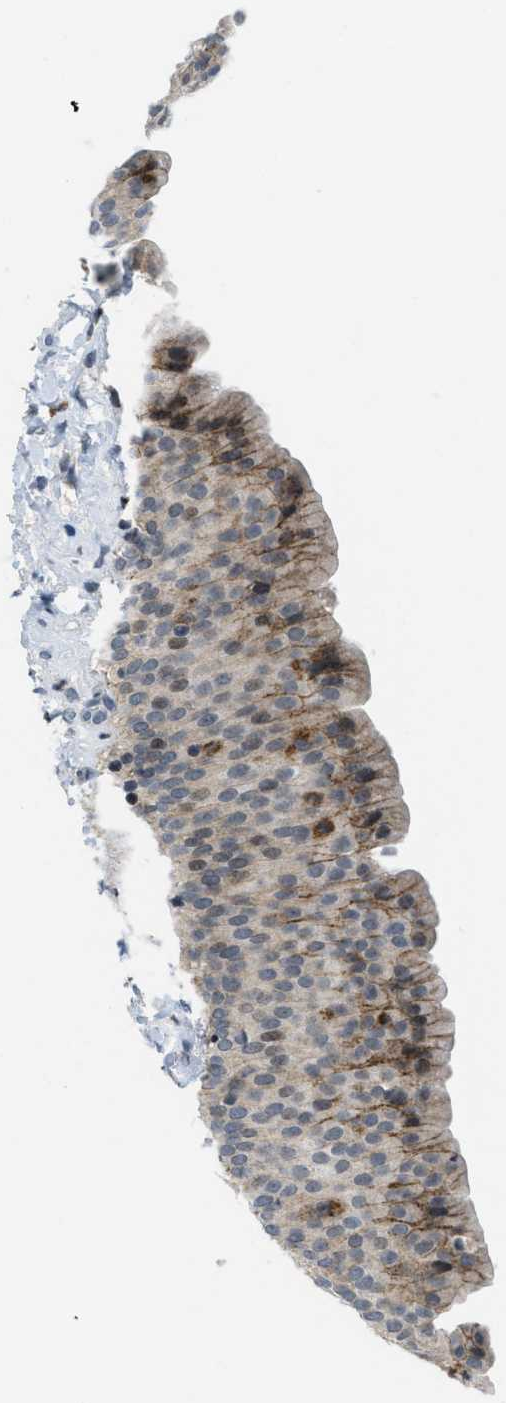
{"staining": {"intensity": "moderate", "quantity": "<25%", "location": "cytoplasmic/membranous,nuclear"}, "tissue": "urinary bladder", "cell_type": "Urothelial cells", "image_type": "normal", "snomed": [{"axis": "morphology", "description": "Normal tissue, NOS"}, {"axis": "topography", "description": "Urinary bladder"}], "caption": "IHC of benign human urinary bladder displays low levels of moderate cytoplasmic/membranous,nuclear positivity in approximately <25% of urothelial cells.", "gene": "ING1", "patient": {"sex": "female", "age": 79}}